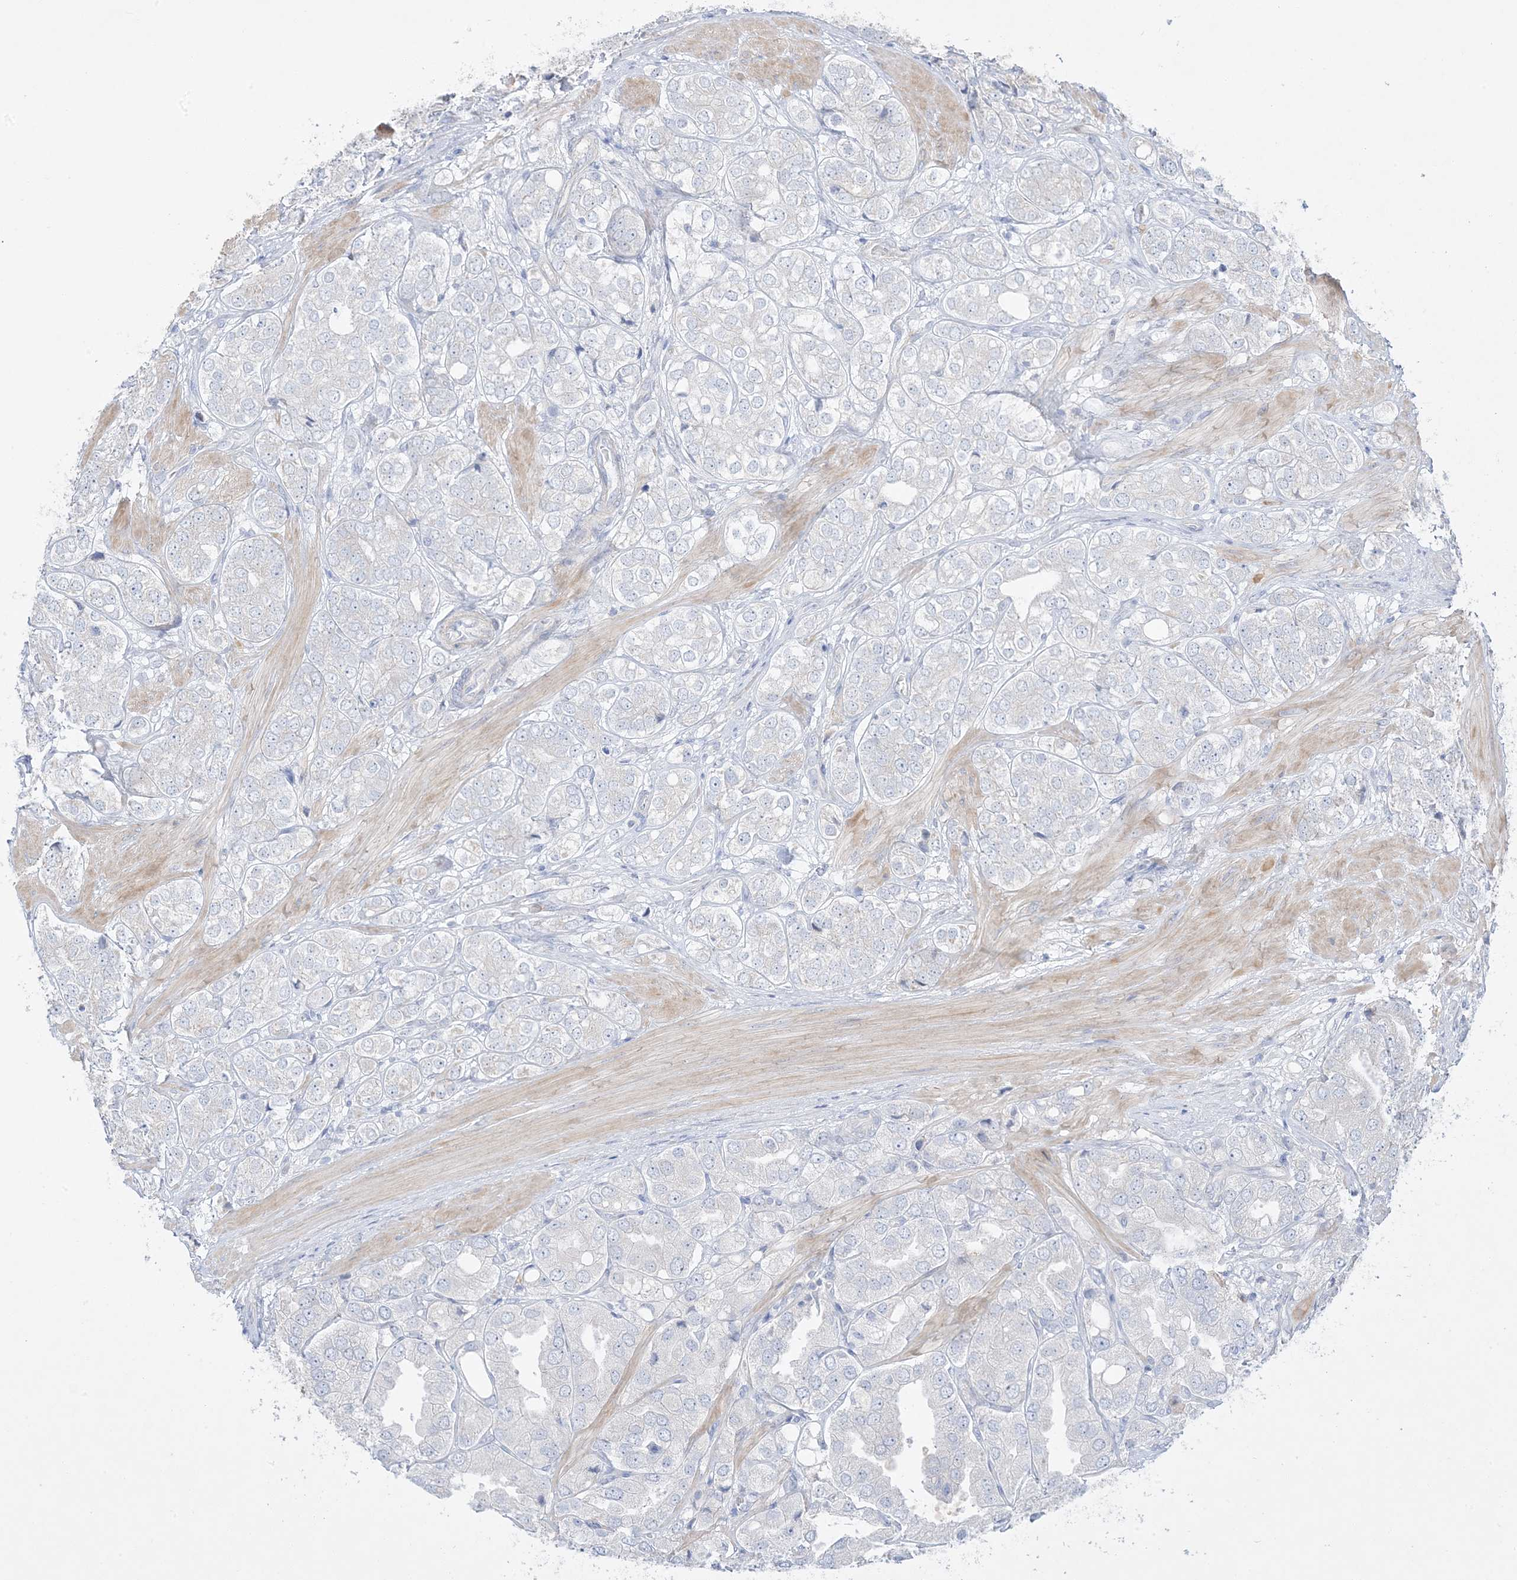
{"staining": {"intensity": "negative", "quantity": "none", "location": "none"}, "tissue": "prostate cancer", "cell_type": "Tumor cells", "image_type": "cancer", "snomed": [{"axis": "morphology", "description": "Adenocarcinoma, High grade"}, {"axis": "topography", "description": "Prostate"}], "caption": "The micrograph reveals no significant expression in tumor cells of prostate cancer (adenocarcinoma (high-grade)). (Immunohistochemistry, brightfield microscopy, high magnification).", "gene": "FAM184A", "patient": {"sex": "male", "age": 50}}